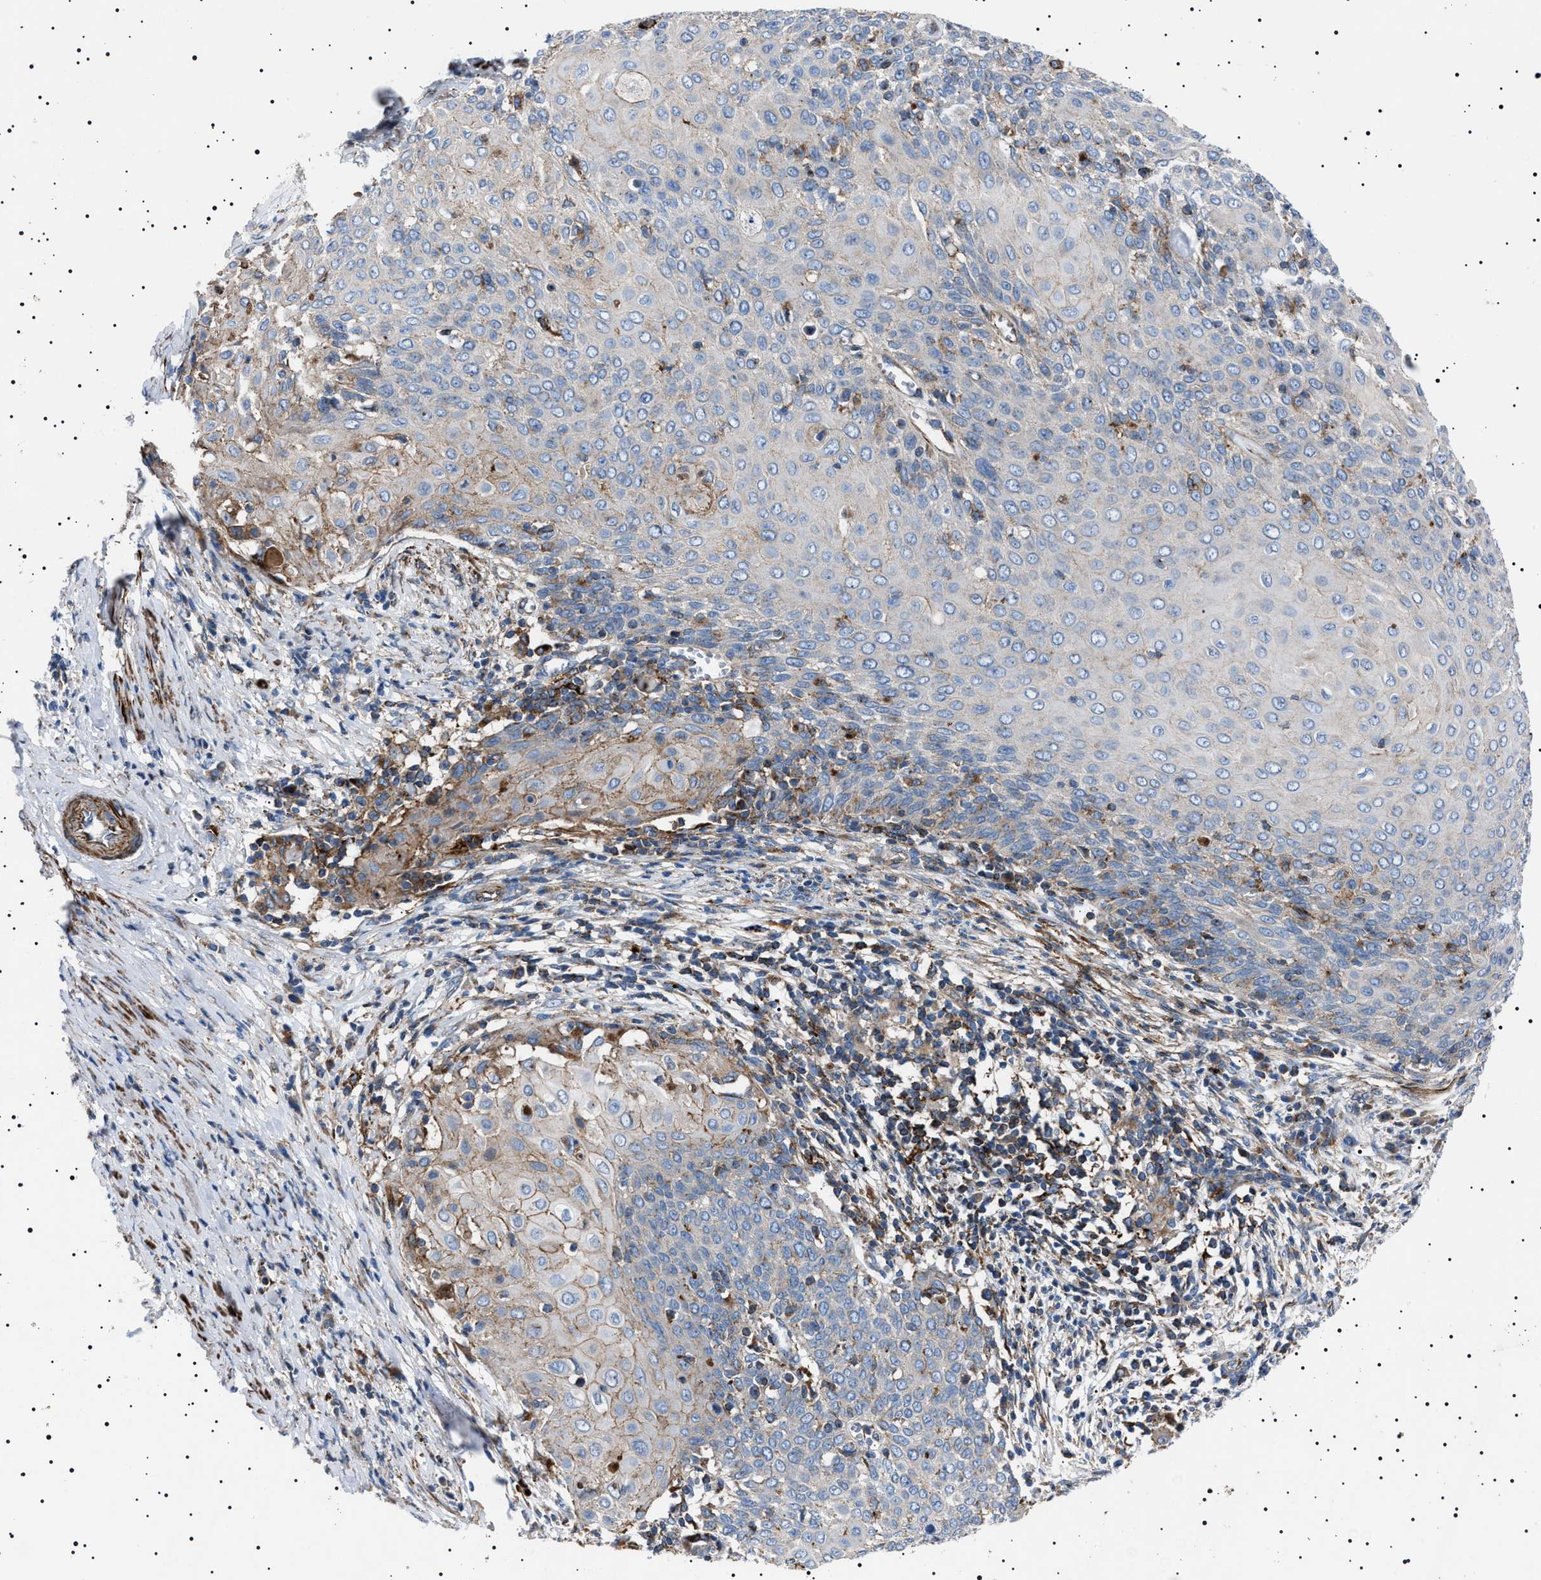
{"staining": {"intensity": "negative", "quantity": "none", "location": "none"}, "tissue": "cervical cancer", "cell_type": "Tumor cells", "image_type": "cancer", "snomed": [{"axis": "morphology", "description": "Squamous cell carcinoma, NOS"}, {"axis": "topography", "description": "Cervix"}], "caption": "The photomicrograph reveals no staining of tumor cells in cervical squamous cell carcinoma. (Brightfield microscopy of DAB immunohistochemistry at high magnification).", "gene": "NEU1", "patient": {"sex": "female", "age": 39}}